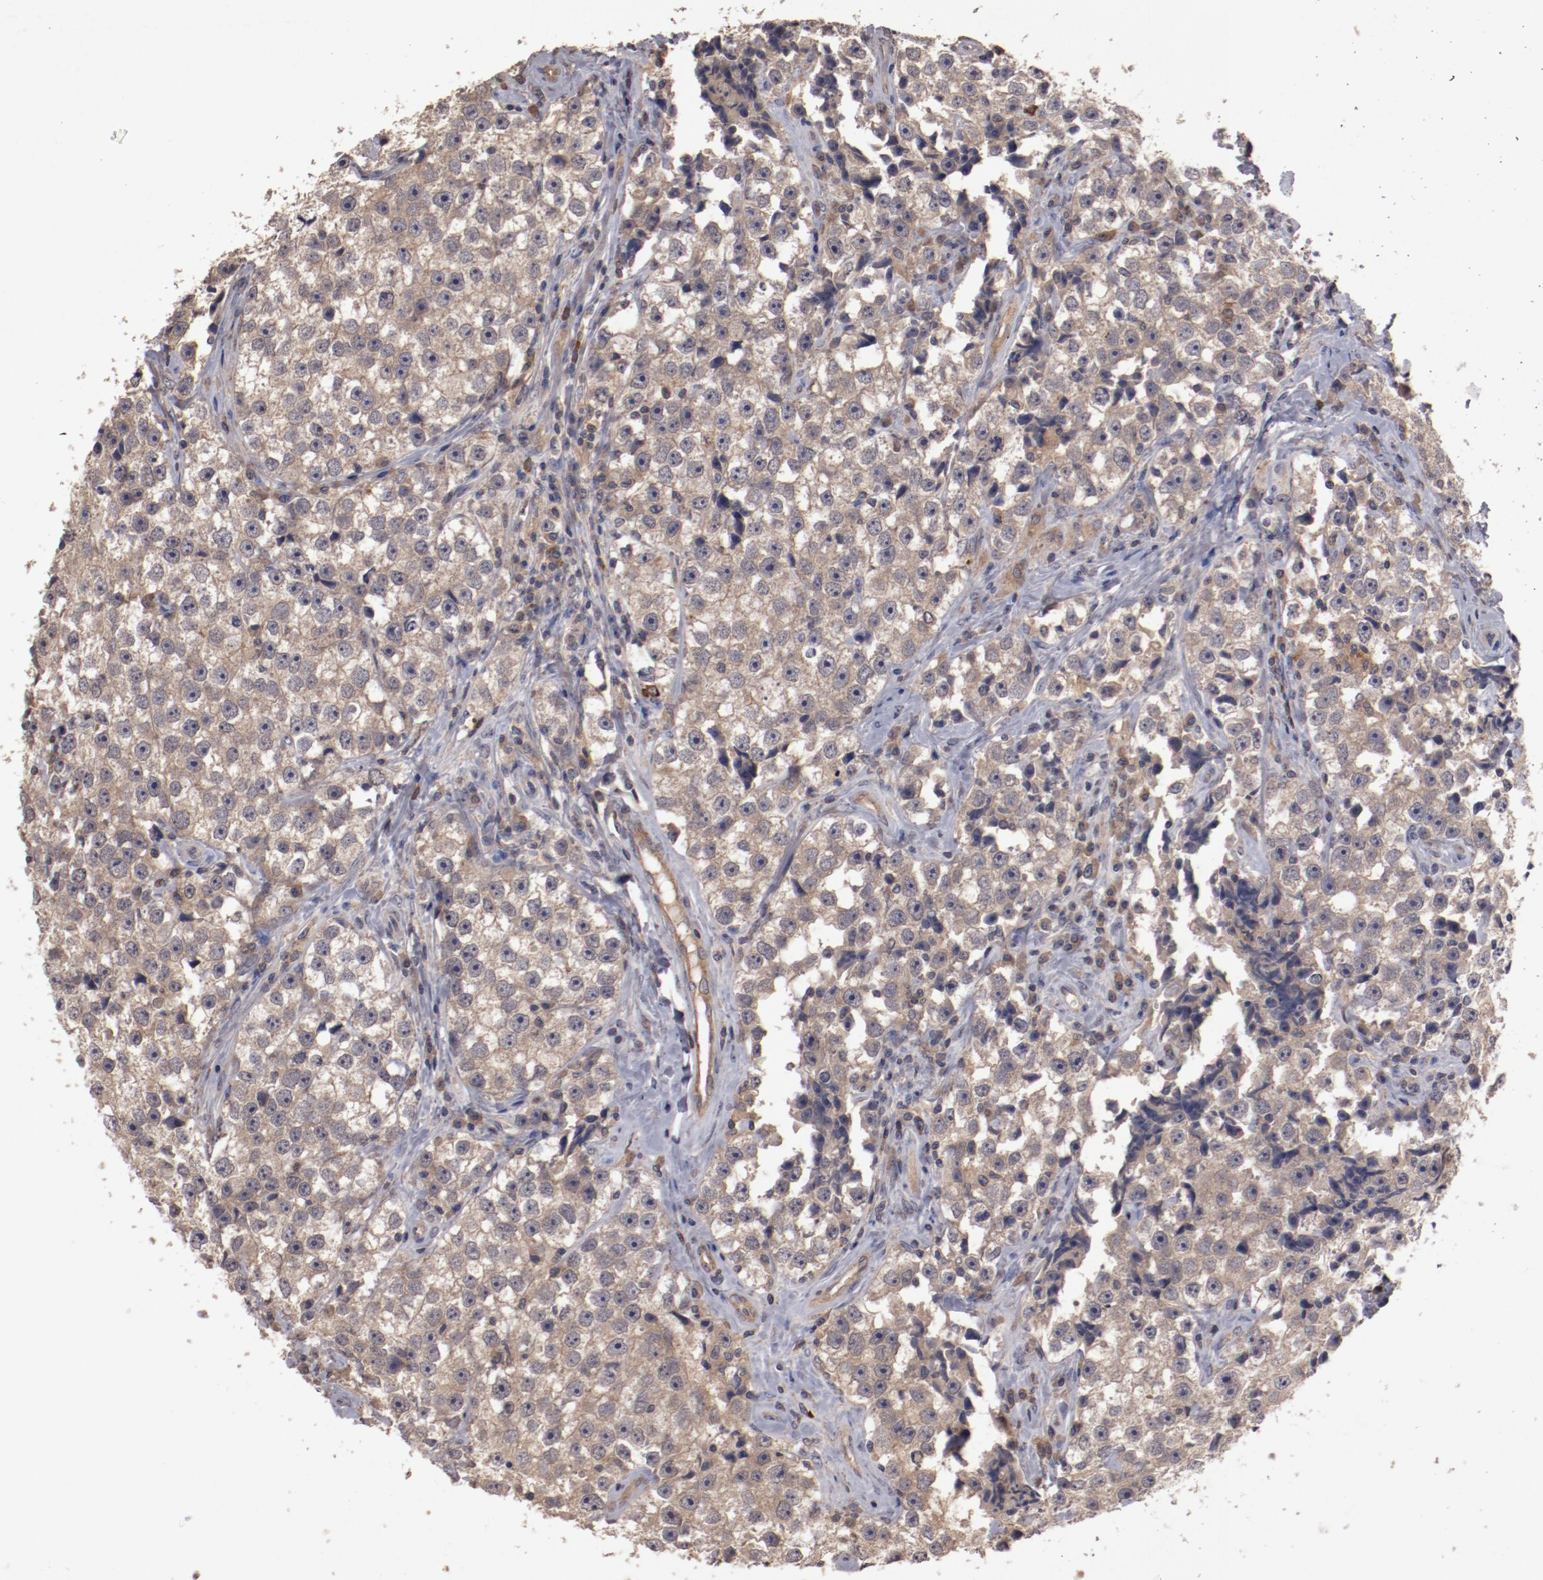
{"staining": {"intensity": "moderate", "quantity": ">75%", "location": "cytoplasmic/membranous"}, "tissue": "testis cancer", "cell_type": "Tumor cells", "image_type": "cancer", "snomed": [{"axis": "morphology", "description": "Seminoma, NOS"}, {"axis": "topography", "description": "Testis"}], "caption": "Immunohistochemistry (IHC) histopathology image of neoplastic tissue: human testis cancer (seminoma) stained using immunohistochemistry exhibits medium levels of moderate protein expression localized specifically in the cytoplasmic/membranous of tumor cells, appearing as a cytoplasmic/membranous brown color.", "gene": "LRRC75B", "patient": {"sex": "male", "age": 32}}